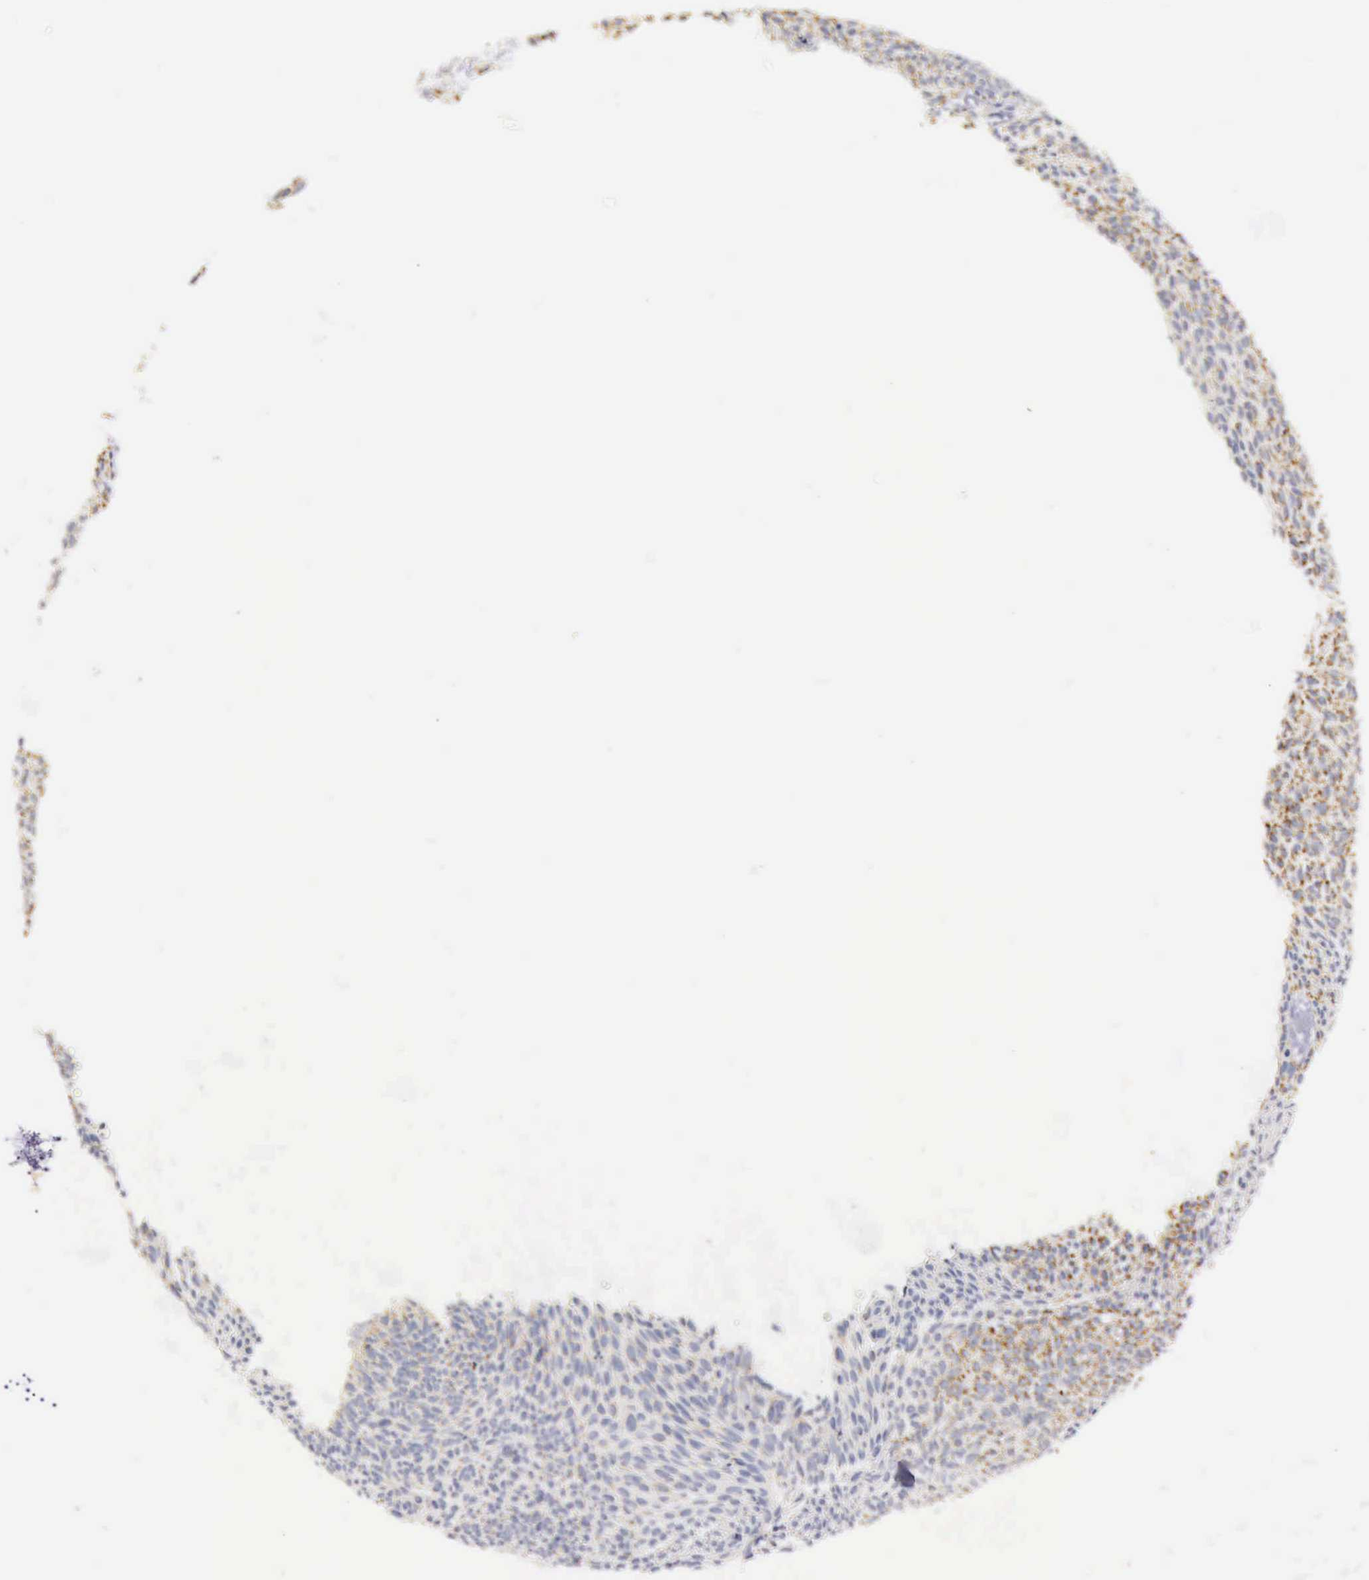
{"staining": {"intensity": "weak", "quantity": "25%-75%", "location": "cytoplasmic/membranous"}, "tissue": "skin cancer", "cell_type": "Tumor cells", "image_type": "cancer", "snomed": [{"axis": "morphology", "description": "Basal cell carcinoma"}, {"axis": "topography", "description": "Skin"}], "caption": "IHC (DAB) staining of human skin cancer reveals weak cytoplasmic/membranous protein positivity in about 25%-75% of tumor cells.", "gene": "TXN2", "patient": {"sex": "male", "age": 84}}